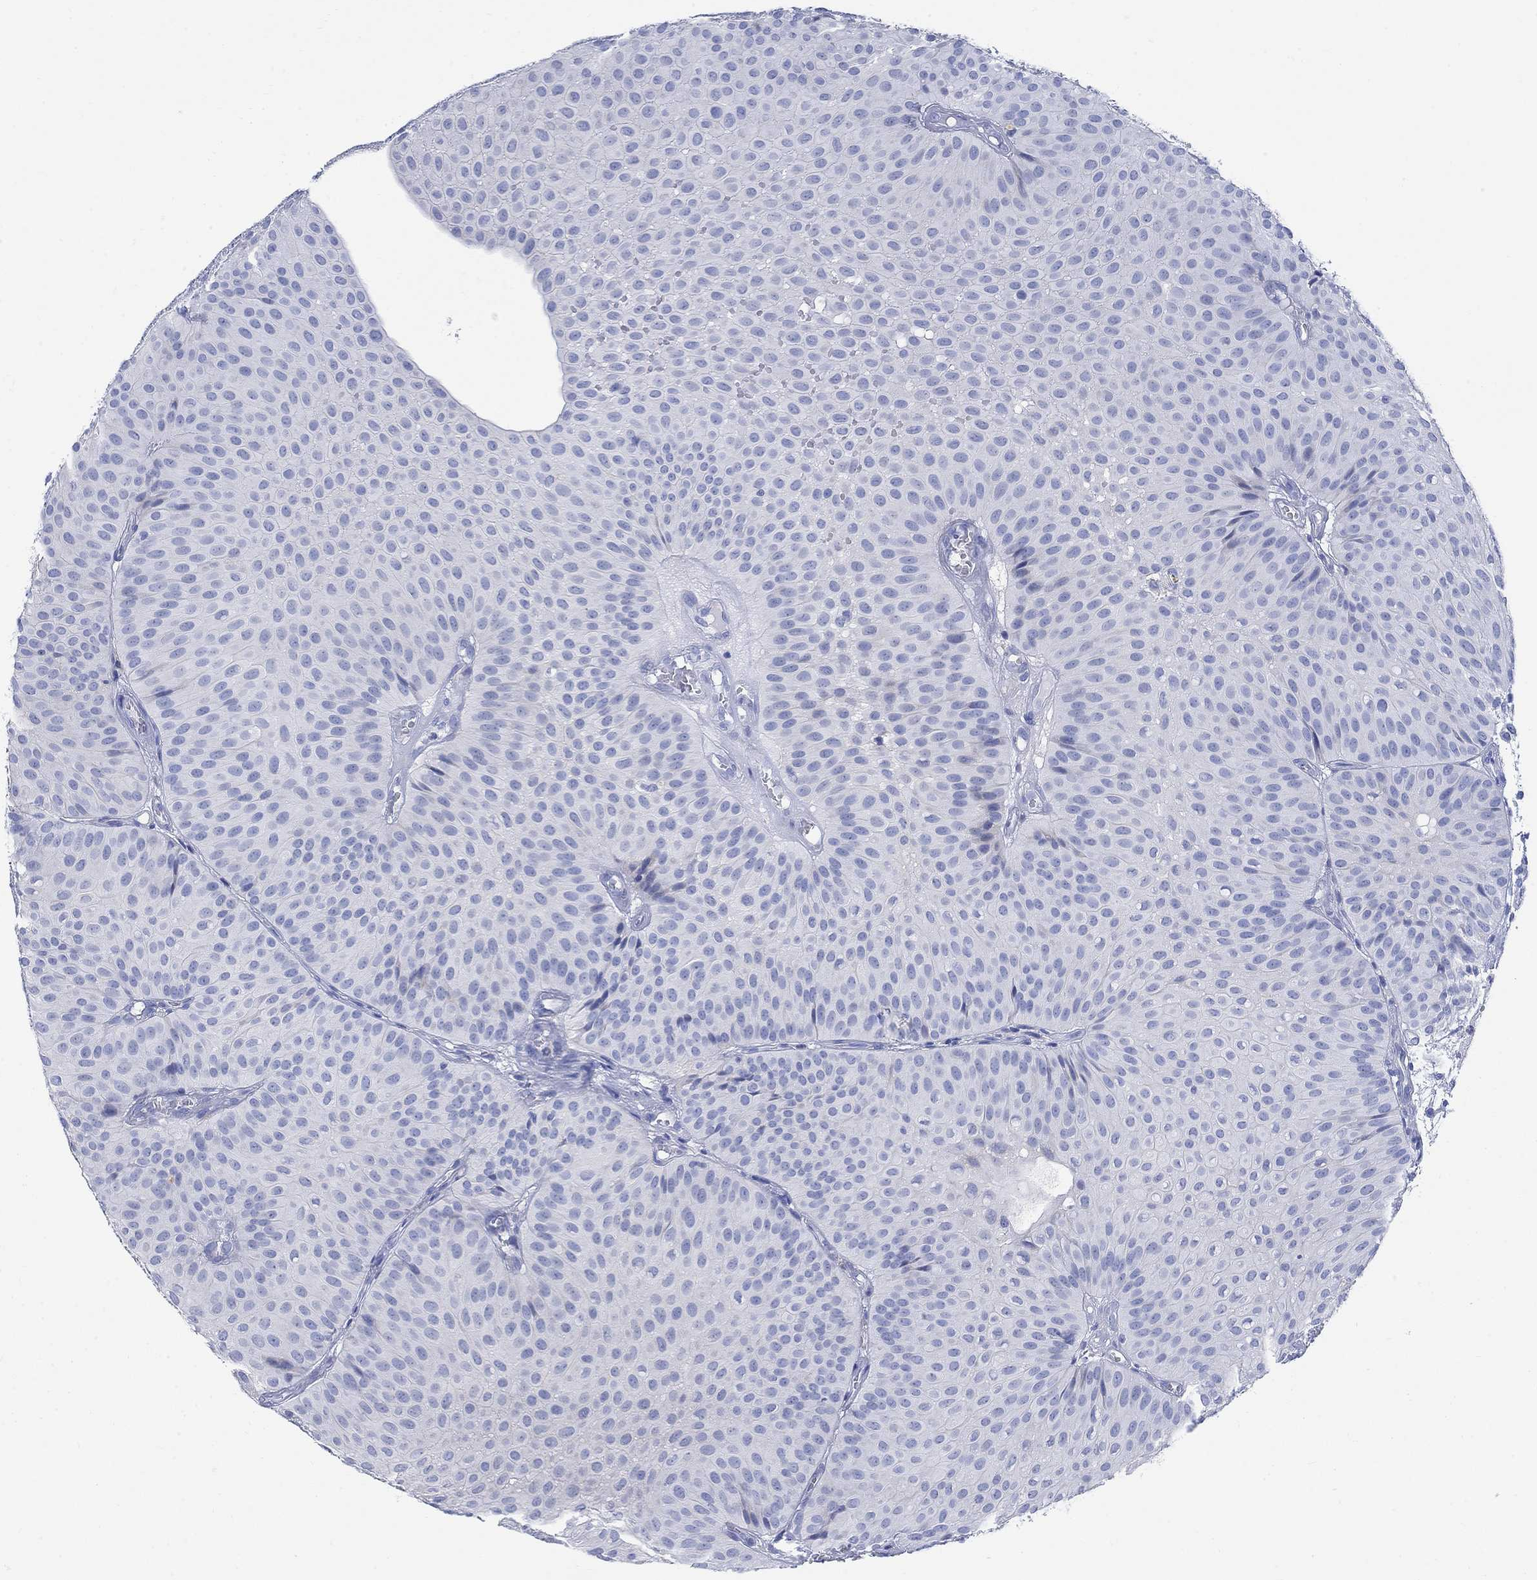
{"staining": {"intensity": "negative", "quantity": "none", "location": "none"}, "tissue": "urothelial cancer", "cell_type": "Tumor cells", "image_type": "cancer", "snomed": [{"axis": "morphology", "description": "Urothelial carcinoma, Low grade"}, {"axis": "topography", "description": "Urinary bladder"}], "caption": "A high-resolution image shows IHC staining of urothelial carcinoma (low-grade), which shows no significant expression in tumor cells. (Brightfield microscopy of DAB IHC at high magnification).", "gene": "MYL1", "patient": {"sex": "male", "age": 64}}